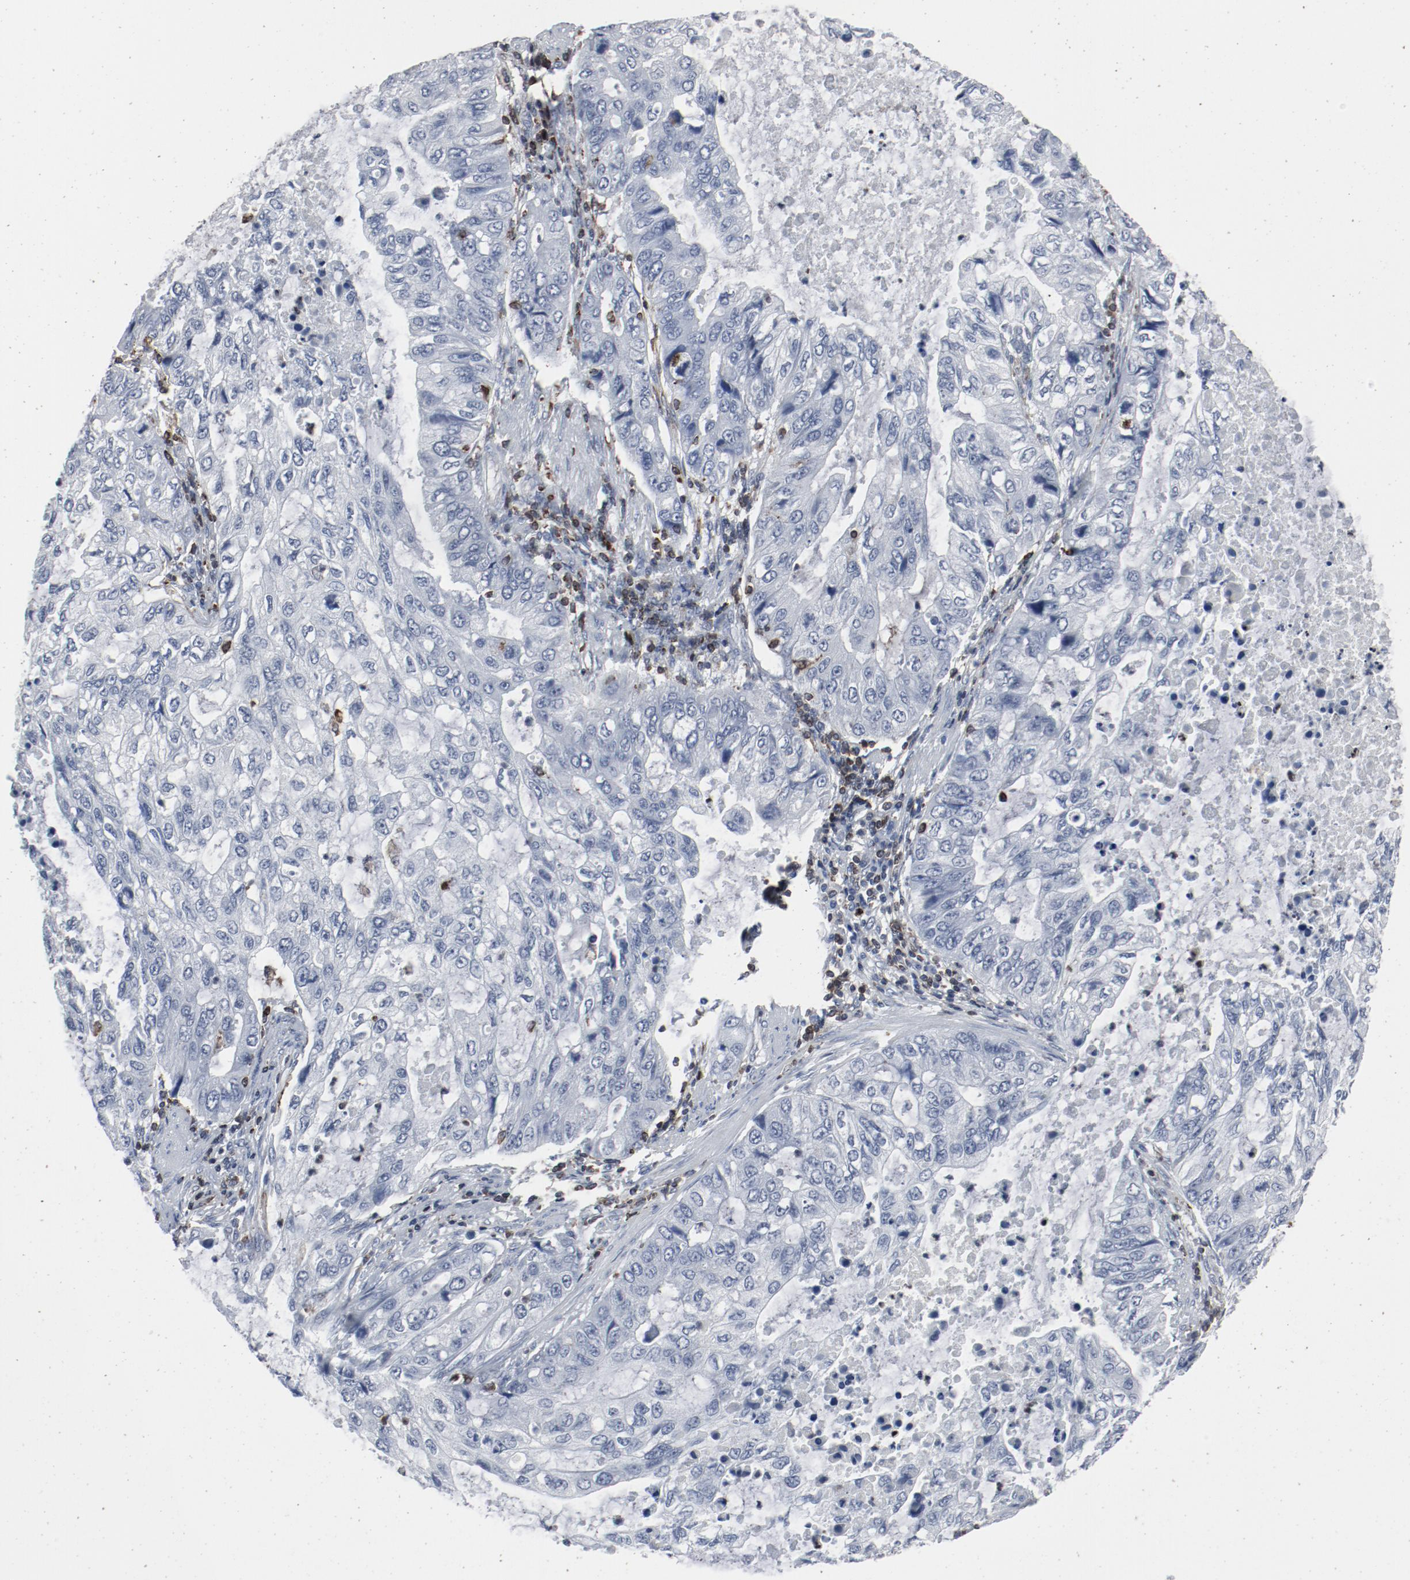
{"staining": {"intensity": "negative", "quantity": "none", "location": "none"}, "tissue": "stomach cancer", "cell_type": "Tumor cells", "image_type": "cancer", "snomed": [{"axis": "morphology", "description": "Adenocarcinoma, NOS"}, {"axis": "topography", "description": "Stomach, upper"}], "caption": "There is no significant staining in tumor cells of stomach cancer.", "gene": "LCP2", "patient": {"sex": "female", "age": 52}}